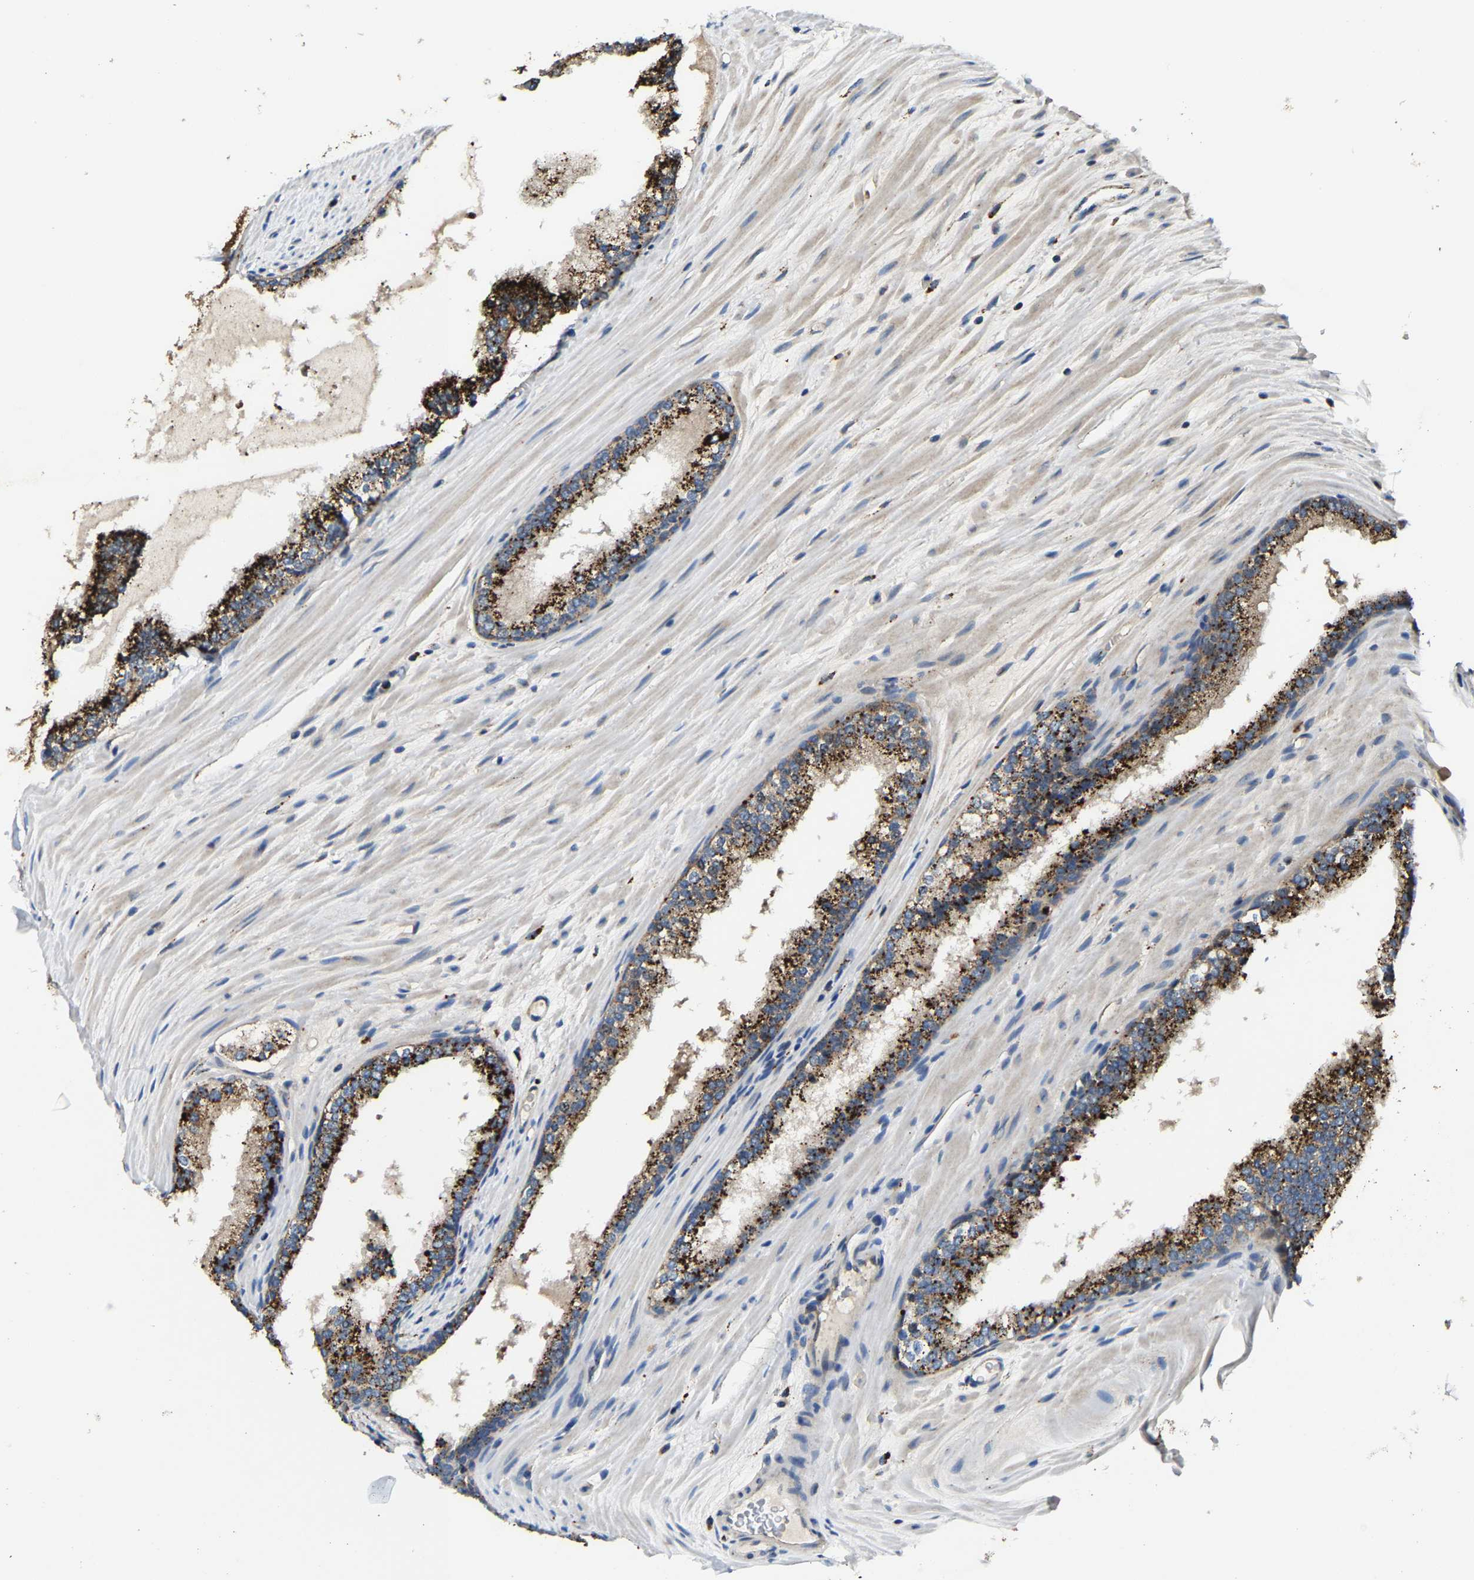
{"staining": {"intensity": "strong", "quantity": ">75%", "location": "cytoplasmic/membranous"}, "tissue": "prostate cancer", "cell_type": "Tumor cells", "image_type": "cancer", "snomed": [{"axis": "morphology", "description": "Adenocarcinoma, Low grade"}, {"axis": "topography", "description": "Prostate"}], "caption": "Immunohistochemistry staining of prostate adenocarcinoma (low-grade), which displays high levels of strong cytoplasmic/membranous positivity in about >75% of tumor cells indicating strong cytoplasmic/membranous protein positivity. The staining was performed using DAB (brown) for protein detection and nuclei were counterstained in hematoxylin (blue).", "gene": "DPP7", "patient": {"sex": "male", "age": 70}}